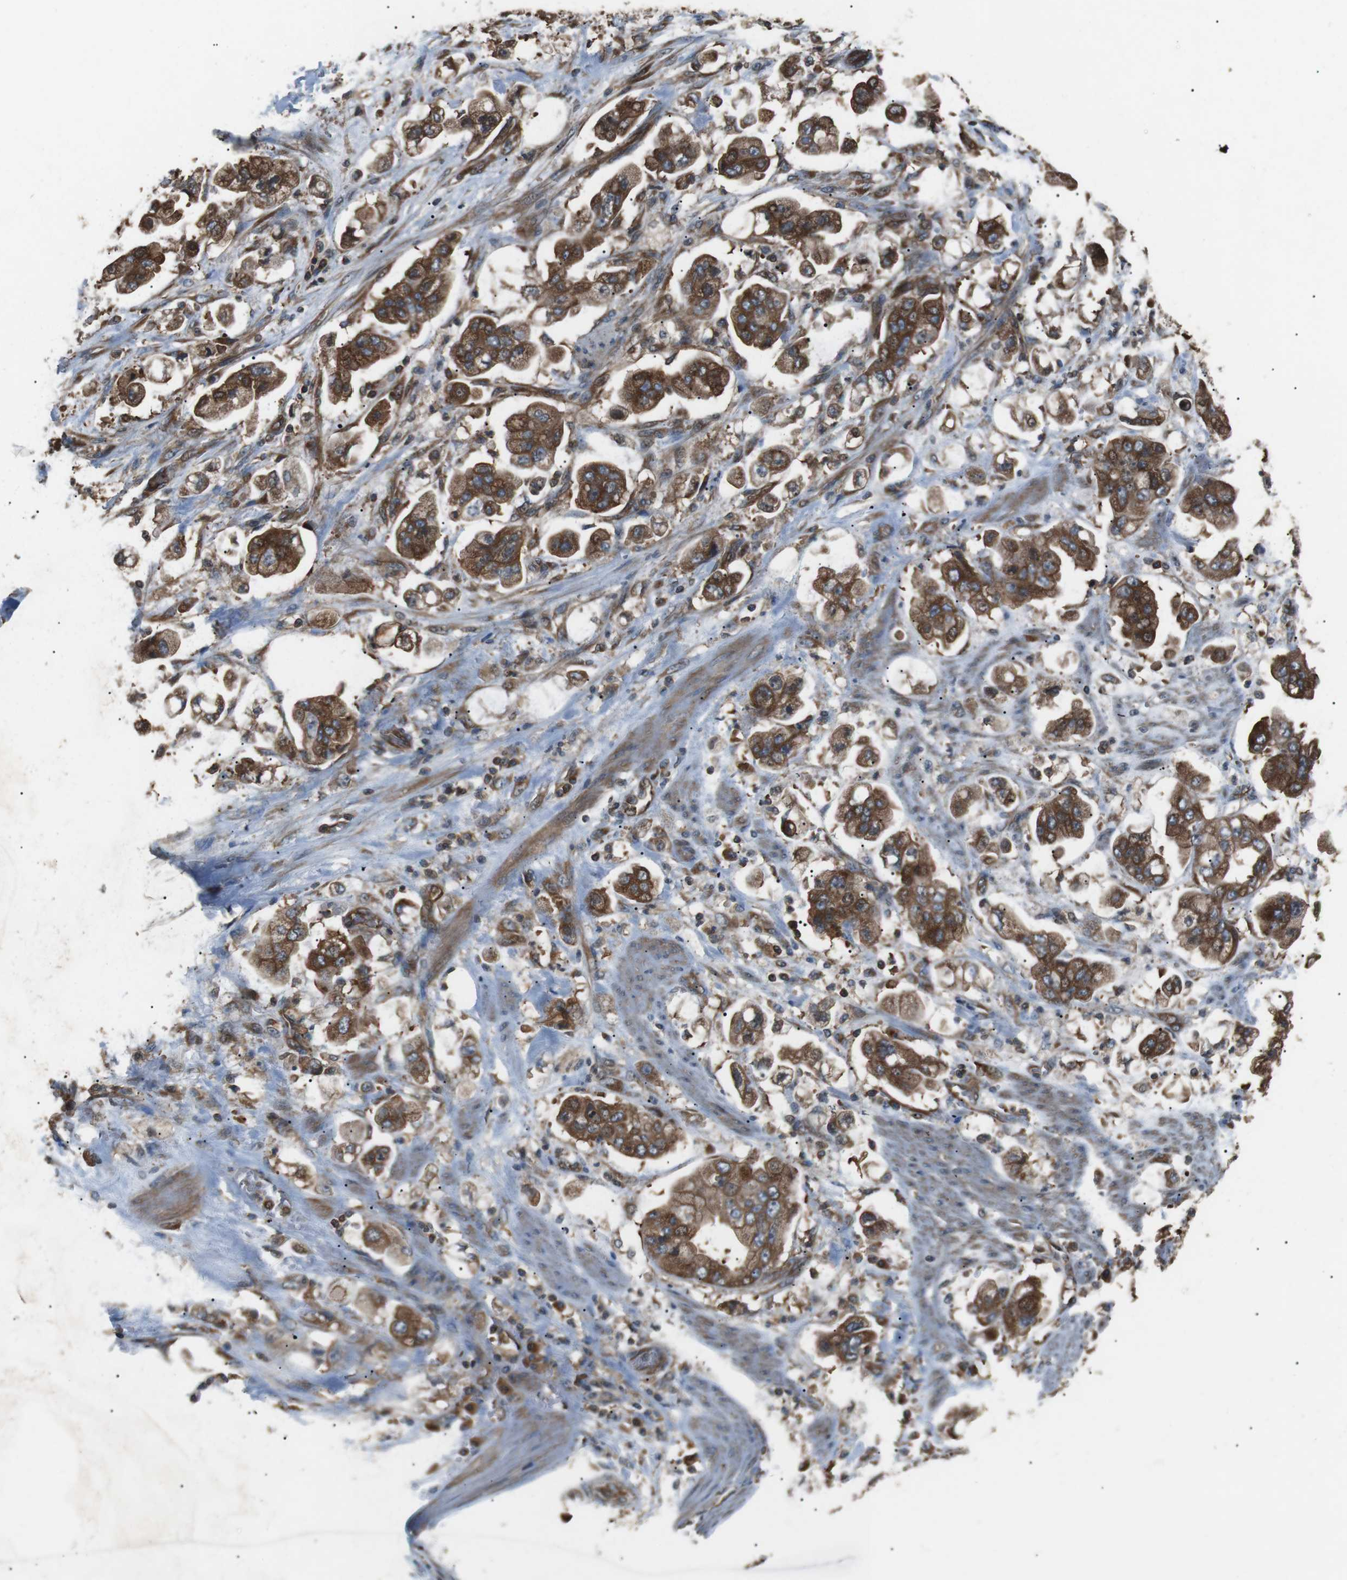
{"staining": {"intensity": "moderate", "quantity": ">75%", "location": "cytoplasmic/membranous"}, "tissue": "stomach cancer", "cell_type": "Tumor cells", "image_type": "cancer", "snomed": [{"axis": "morphology", "description": "Adenocarcinoma, NOS"}, {"axis": "topography", "description": "Stomach"}], "caption": "Immunohistochemistry (IHC) (DAB (3,3'-diaminobenzidine)) staining of stomach cancer exhibits moderate cytoplasmic/membranous protein expression in about >75% of tumor cells. (DAB (3,3'-diaminobenzidine) IHC, brown staining for protein, blue staining for nuclei).", "gene": "GPR161", "patient": {"sex": "male", "age": 62}}